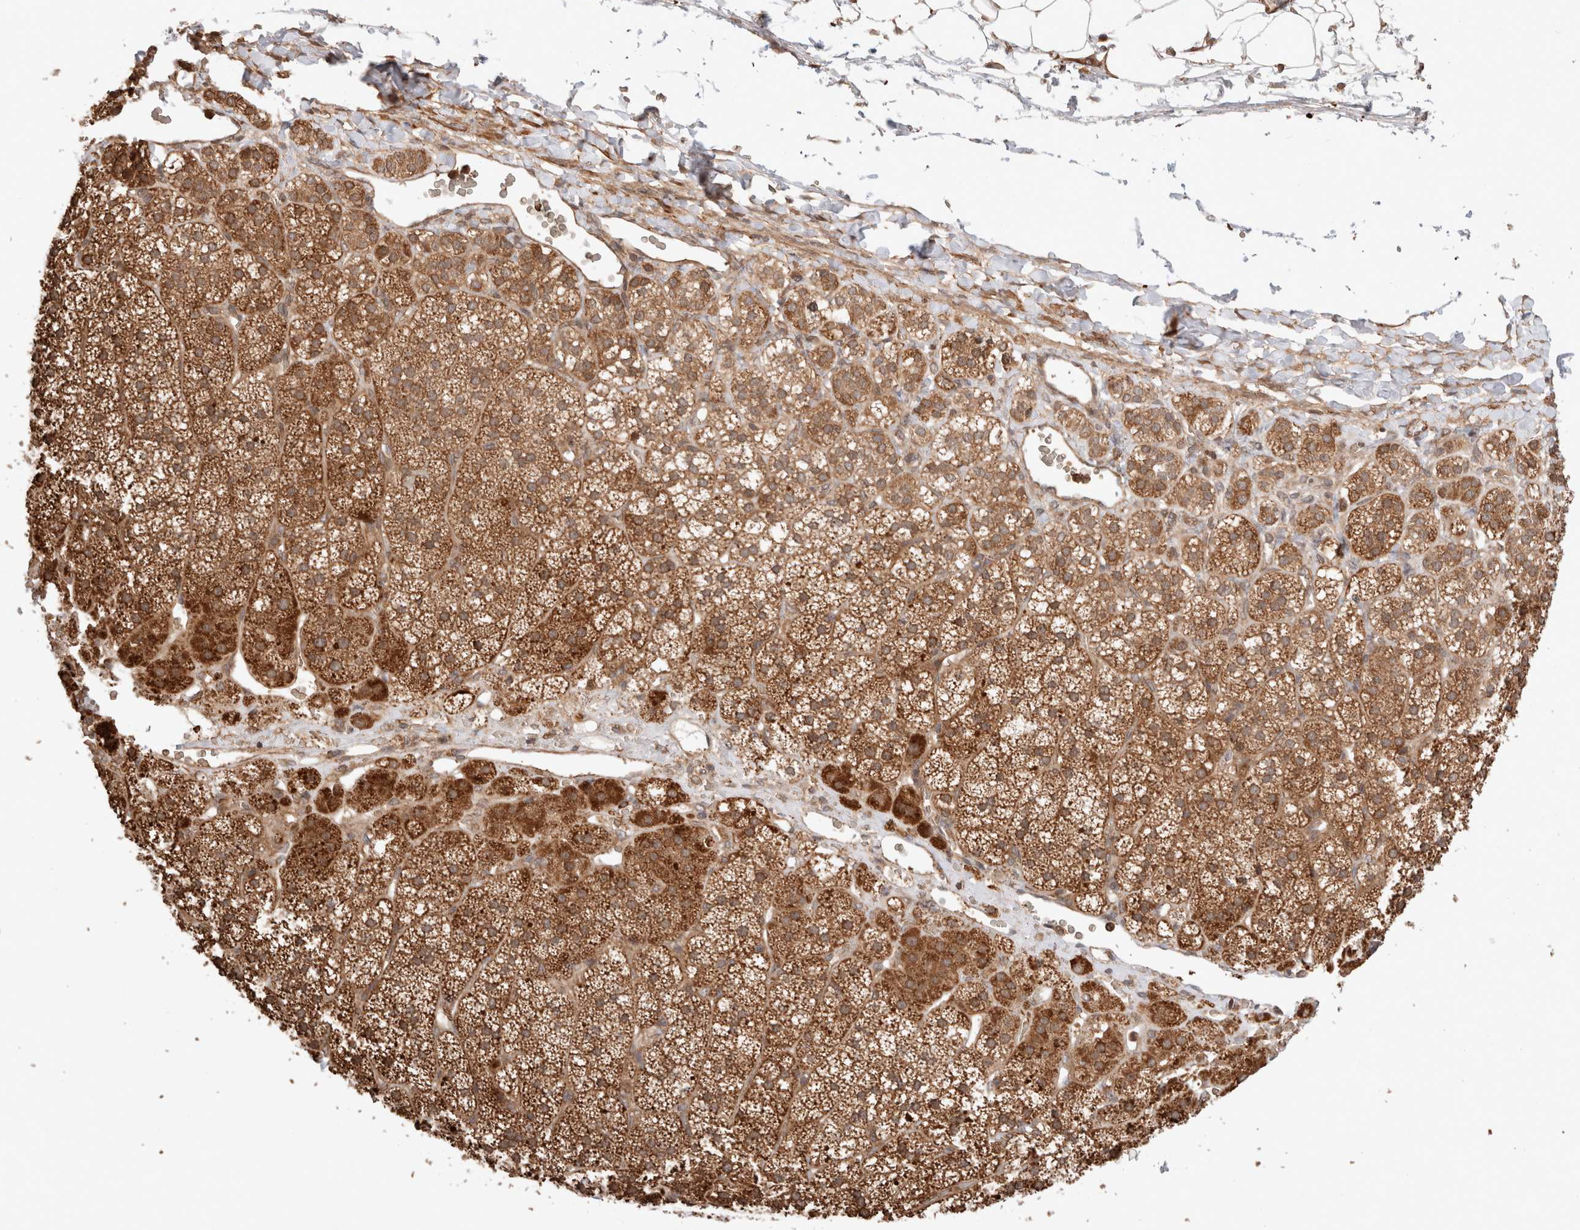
{"staining": {"intensity": "strong", "quantity": ">75%", "location": "cytoplasmic/membranous"}, "tissue": "adrenal gland", "cell_type": "Glandular cells", "image_type": "normal", "snomed": [{"axis": "morphology", "description": "Normal tissue, NOS"}, {"axis": "topography", "description": "Adrenal gland"}], "caption": "Glandular cells display high levels of strong cytoplasmic/membranous positivity in about >75% of cells in unremarkable human adrenal gland. (DAB (3,3'-diaminobenzidine) IHC with brightfield microscopy, high magnification).", "gene": "ZNF649", "patient": {"sex": "female", "age": 44}}